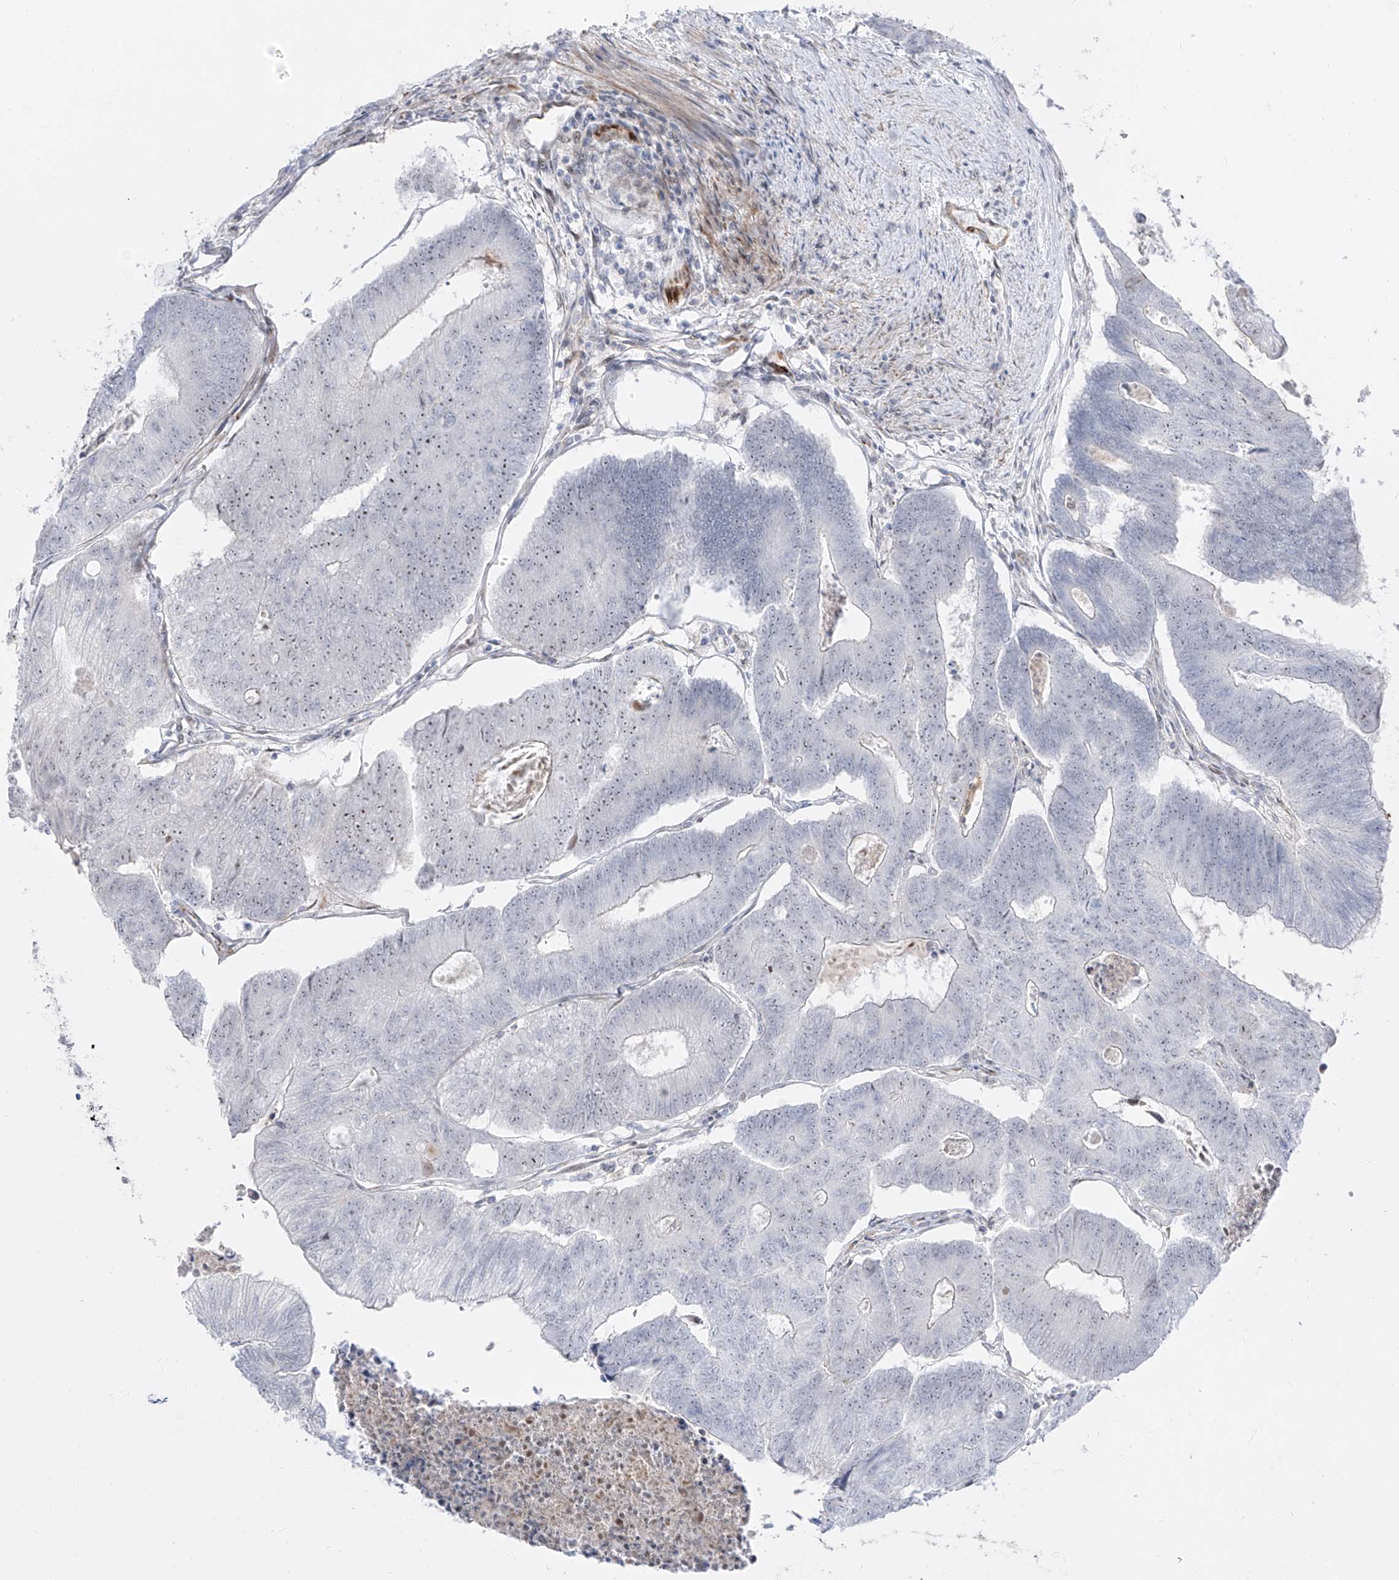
{"staining": {"intensity": "negative", "quantity": "none", "location": "none"}, "tissue": "colorectal cancer", "cell_type": "Tumor cells", "image_type": "cancer", "snomed": [{"axis": "morphology", "description": "Adenocarcinoma, NOS"}, {"axis": "topography", "description": "Colon"}], "caption": "Colorectal cancer (adenocarcinoma) was stained to show a protein in brown. There is no significant positivity in tumor cells.", "gene": "ZNF180", "patient": {"sex": "female", "age": 67}}